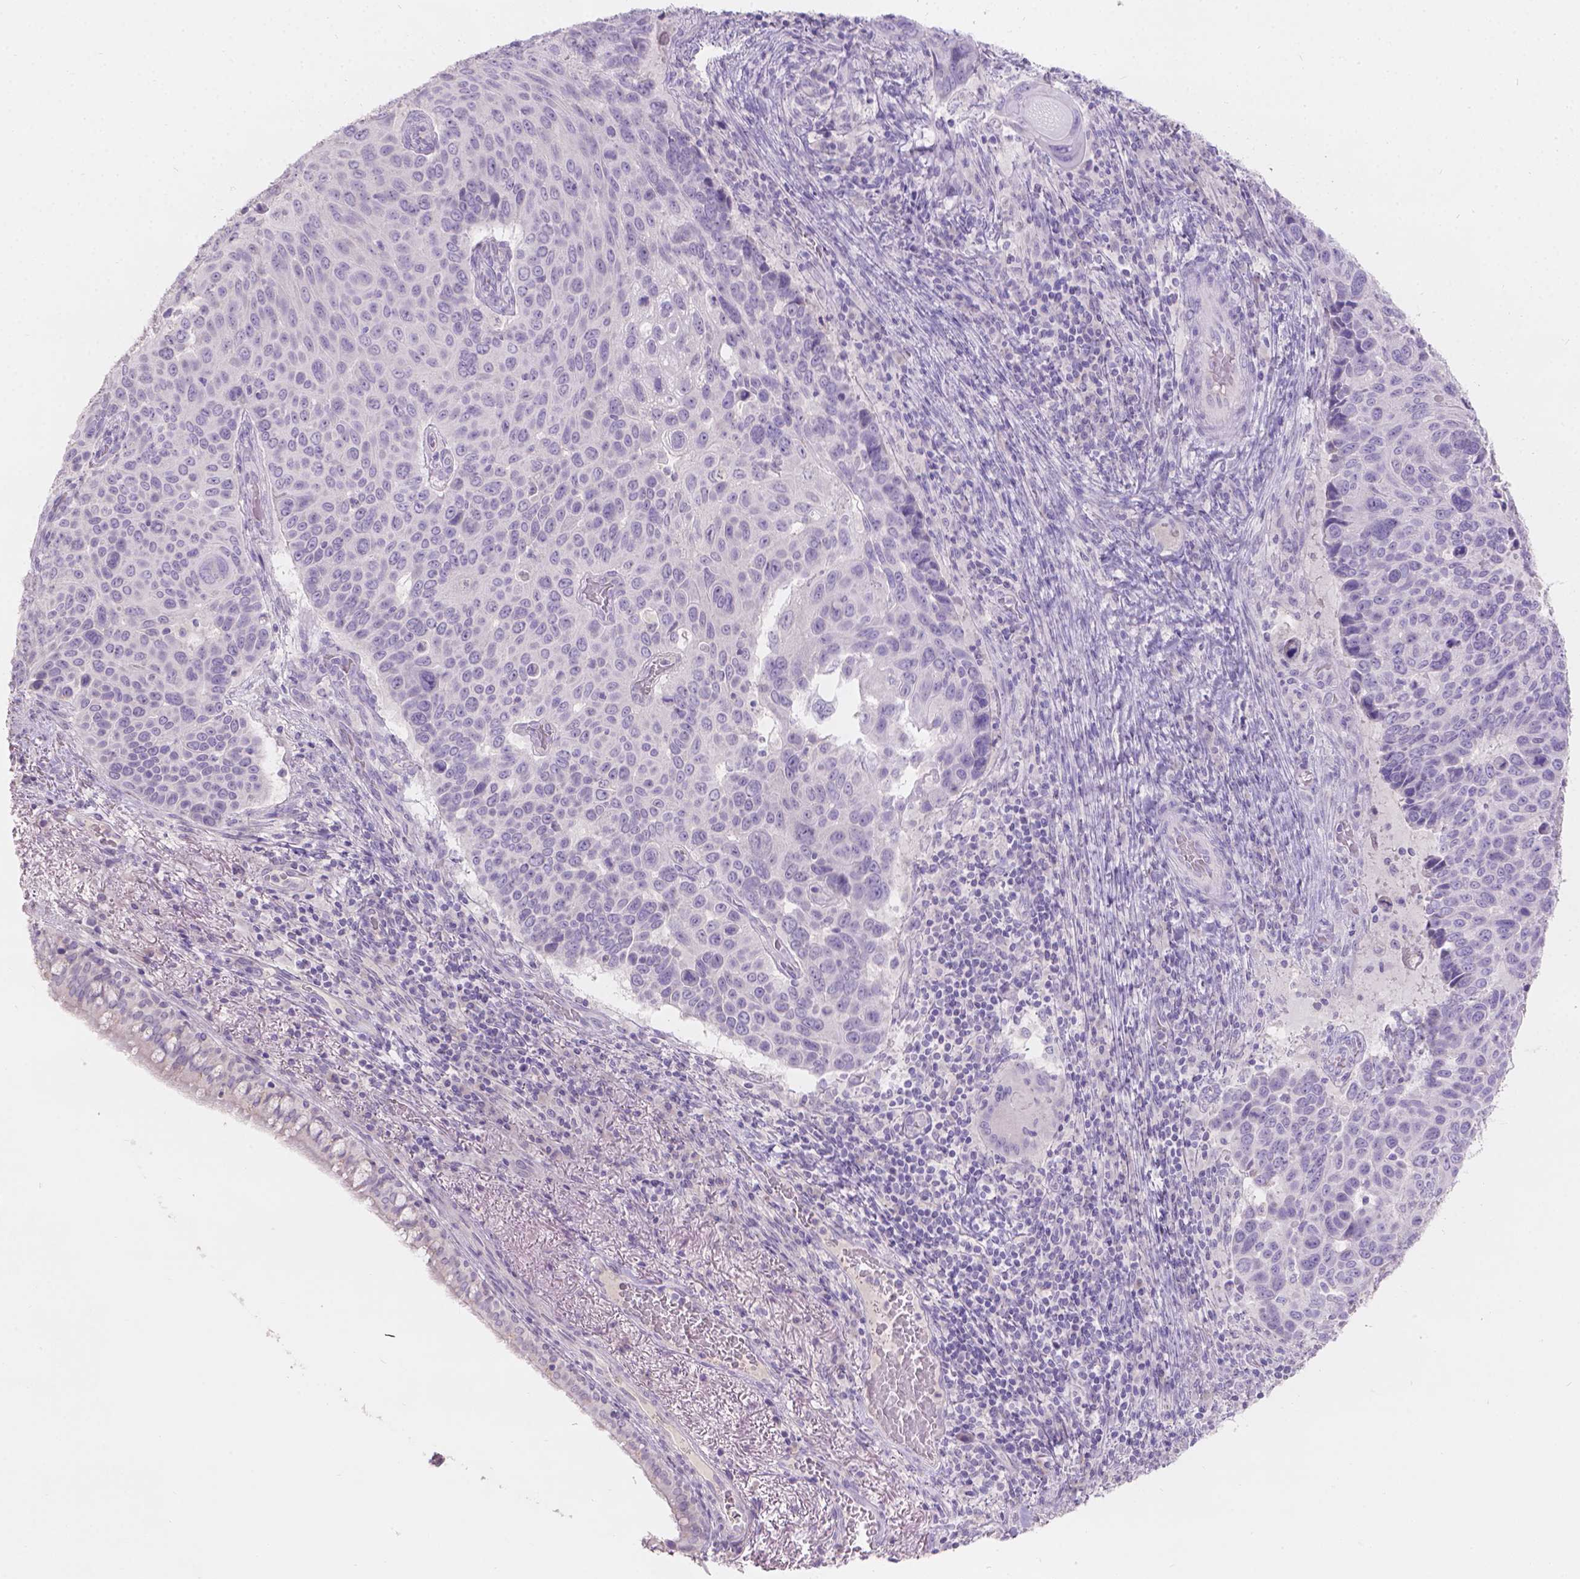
{"staining": {"intensity": "negative", "quantity": "none", "location": "none"}, "tissue": "lung cancer", "cell_type": "Tumor cells", "image_type": "cancer", "snomed": [{"axis": "morphology", "description": "Squamous cell carcinoma, NOS"}, {"axis": "topography", "description": "Lung"}], "caption": "Tumor cells are negative for brown protein staining in lung cancer (squamous cell carcinoma).", "gene": "HTN3", "patient": {"sex": "male", "age": 68}}